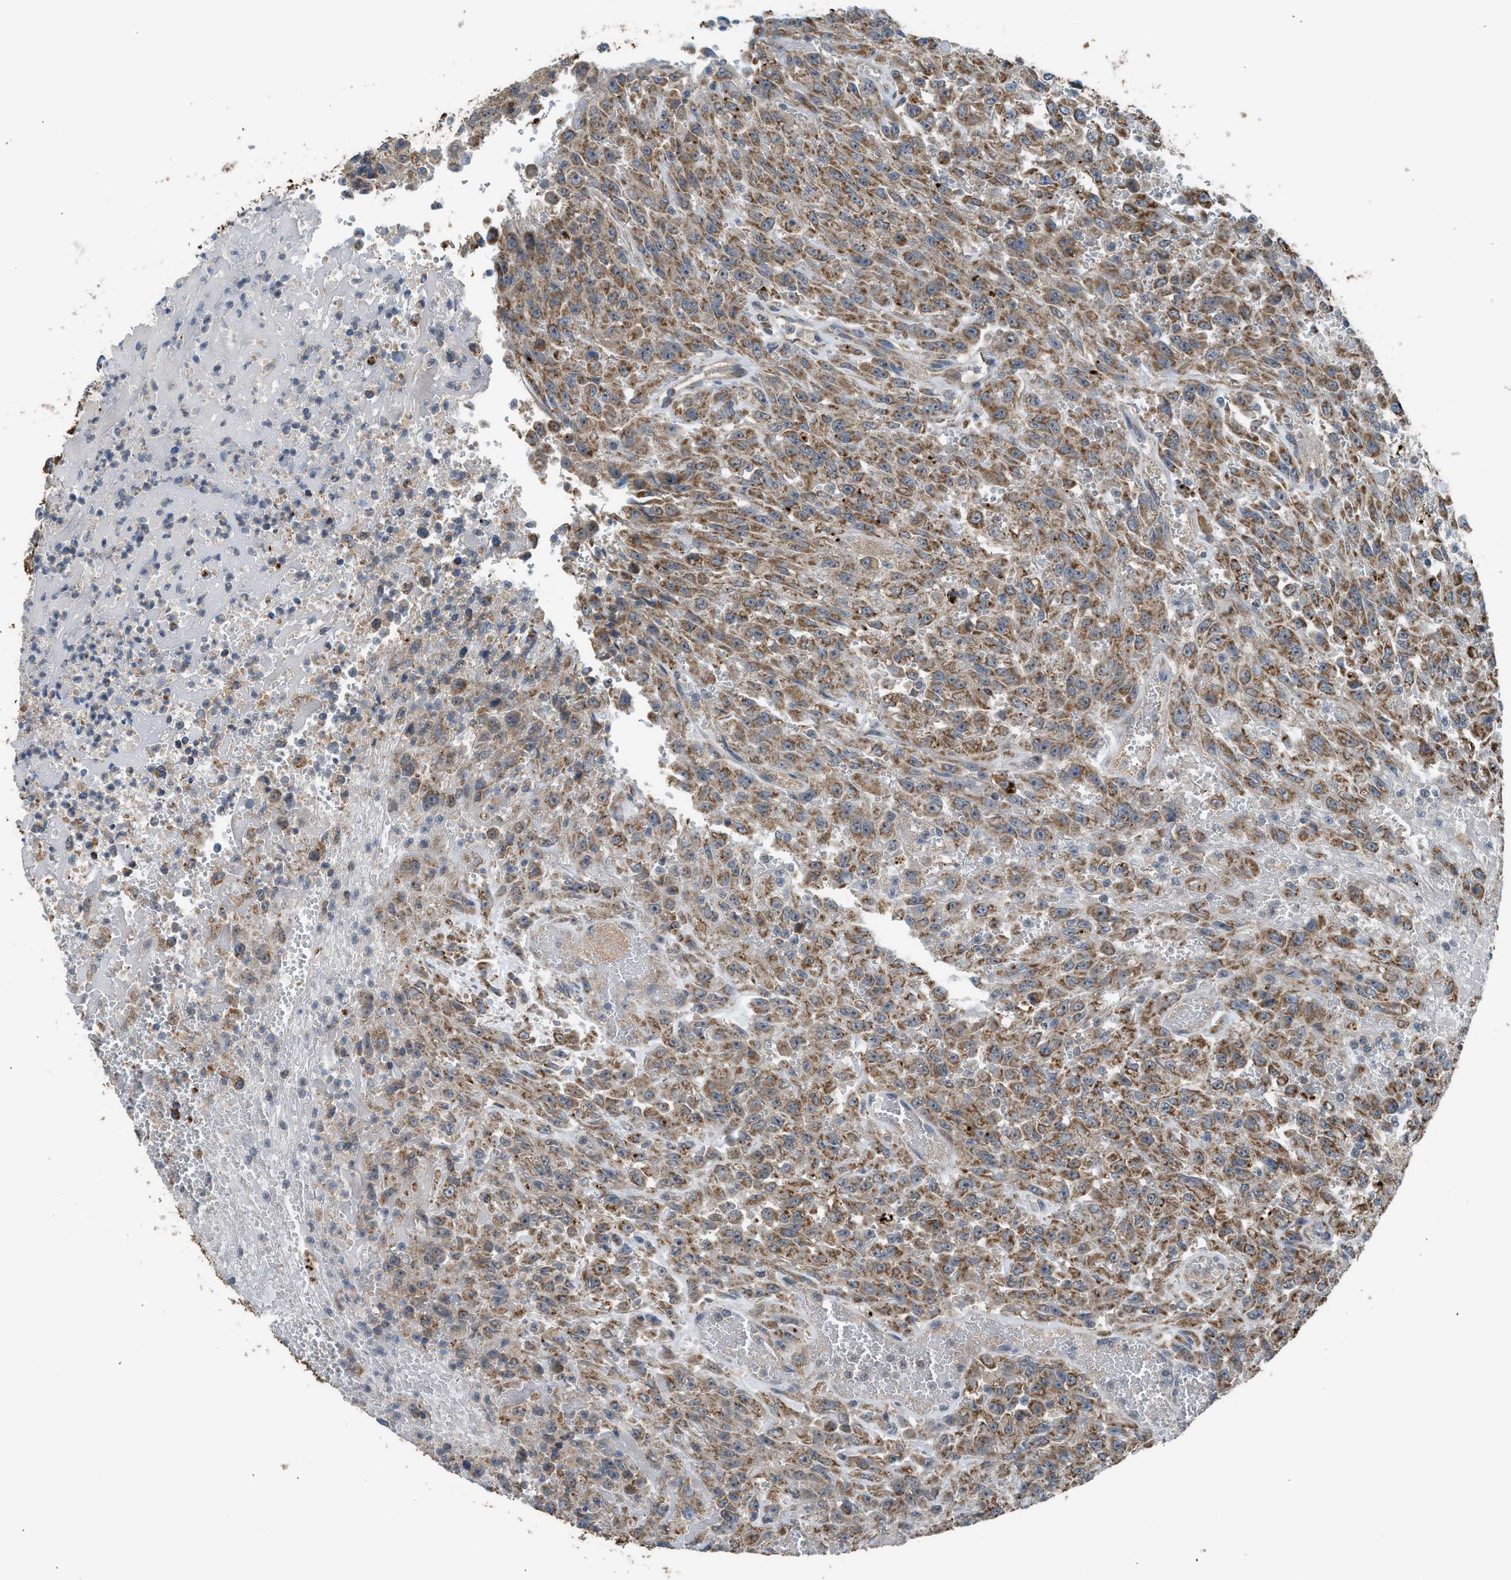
{"staining": {"intensity": "moderate", "quantity": ">75%", "location": "cytoplasmic/membranous"}, "tissue": "urothelial cancer", "cell_type": "Tumor cells", "image_type": "cancer", "snomed": [{"axis": "morphology", "description": "Urothelial carcinoma, High grade"}, {"axis": "topography", "description": "Urinary bladder"}], "caption": "Immunohistochemistry (IHC) photomicrograph of neoplastic tissue: urothelial cancer stained using immunohistochemistry (IHC) exhibits medium levels of moderate protein expression localized specifically in the cytoplasmic/membranous of tumor cells, appearing as a cytoplasmic/membranous brown color.", "gene": "STARD3", "patient": {"sex": "female", "age": 64}}